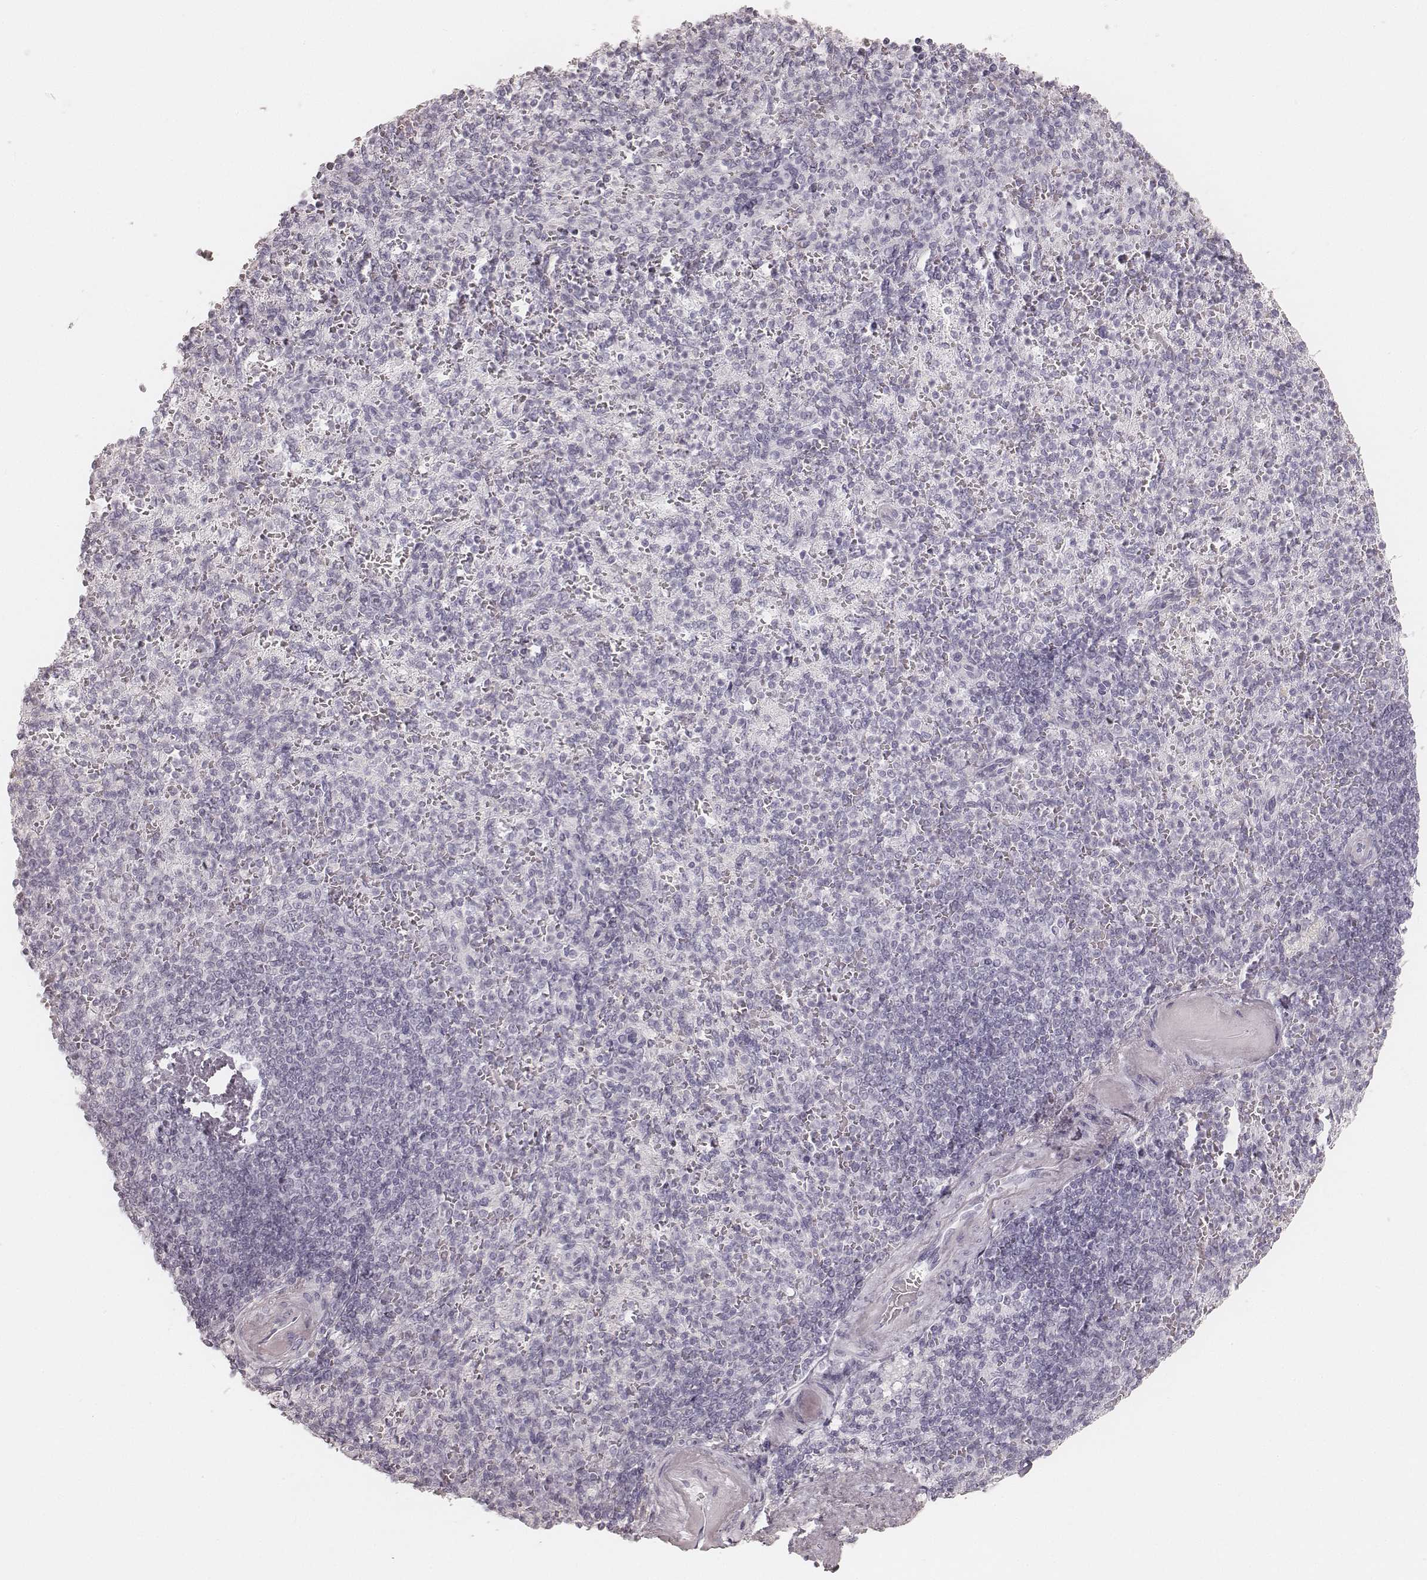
{"staining": {"intensity": "negative", "quantity": "none", "location": "none"}, "tissue": "spleen", "cell_type": "Cells in red pulp", "image_type": "normal", "snomed": [{"axis": "morphology", "description": "Normal tissue, NOS"}, {"axis": "topography", "description": "Spleen"}], "caption": "The photomicrograph shows no staining of cells in red pulp in benign spleen.", "gene": "KRT31", "patient": {"sex": "female", "age": 74}}